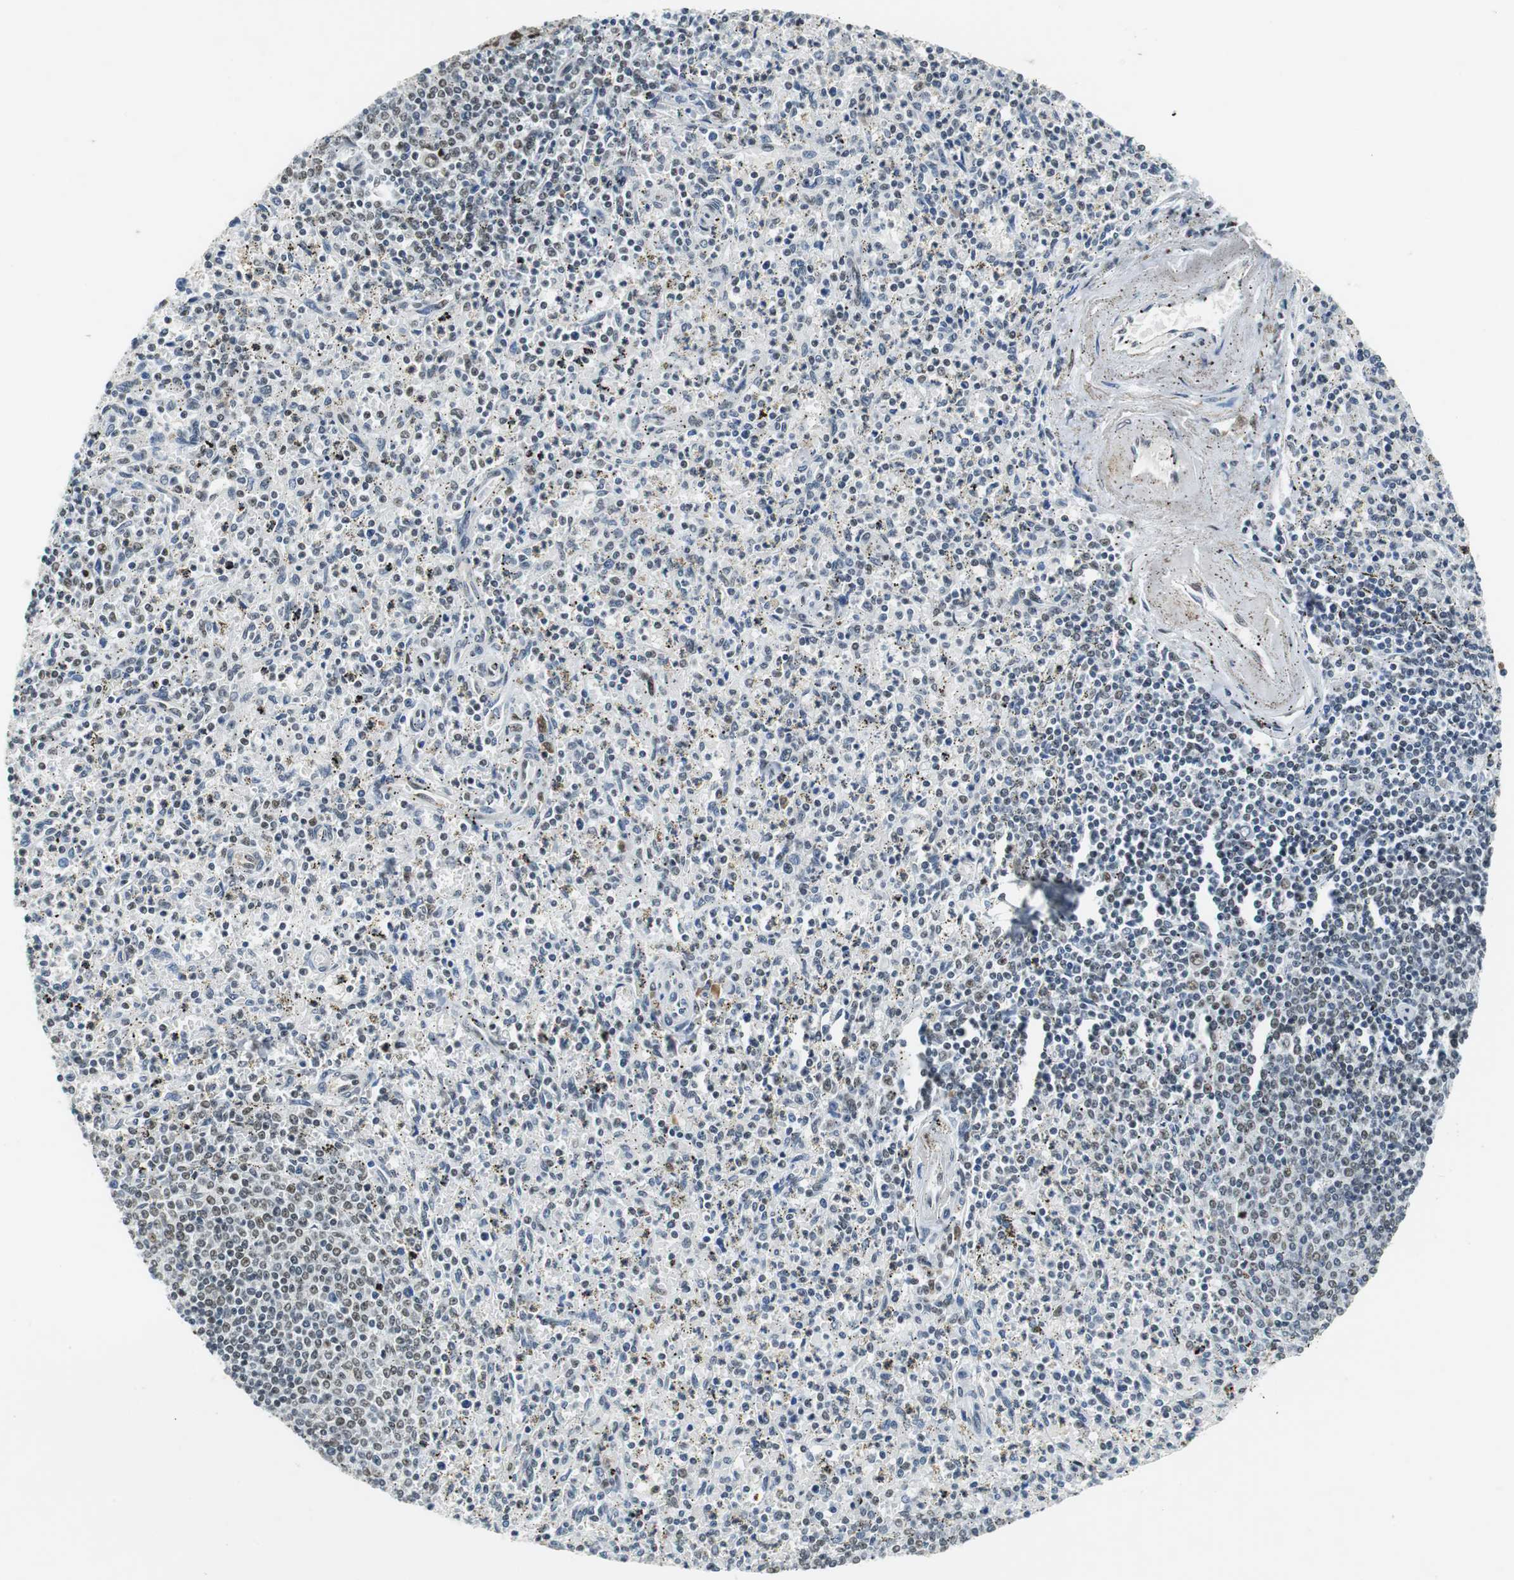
{"staining": {"intensity": "strong", "quantity": ">75%", "location": "nuclear"}, "tissue": "spleen", "cell_type": "Cells in red pulp", "image_type": "normal", "snomed": [{"axis": "morphology", "description": "Normal tissue, NOS"}, {"axis": "topography", "description": "Spleen"}], "caption": "Protein staining shows strong nuclear expression in about >75% of cells in red pulp in normal spleen.", "gene": "PRKDC", "patient": {"sex": "male", "age": 72}}